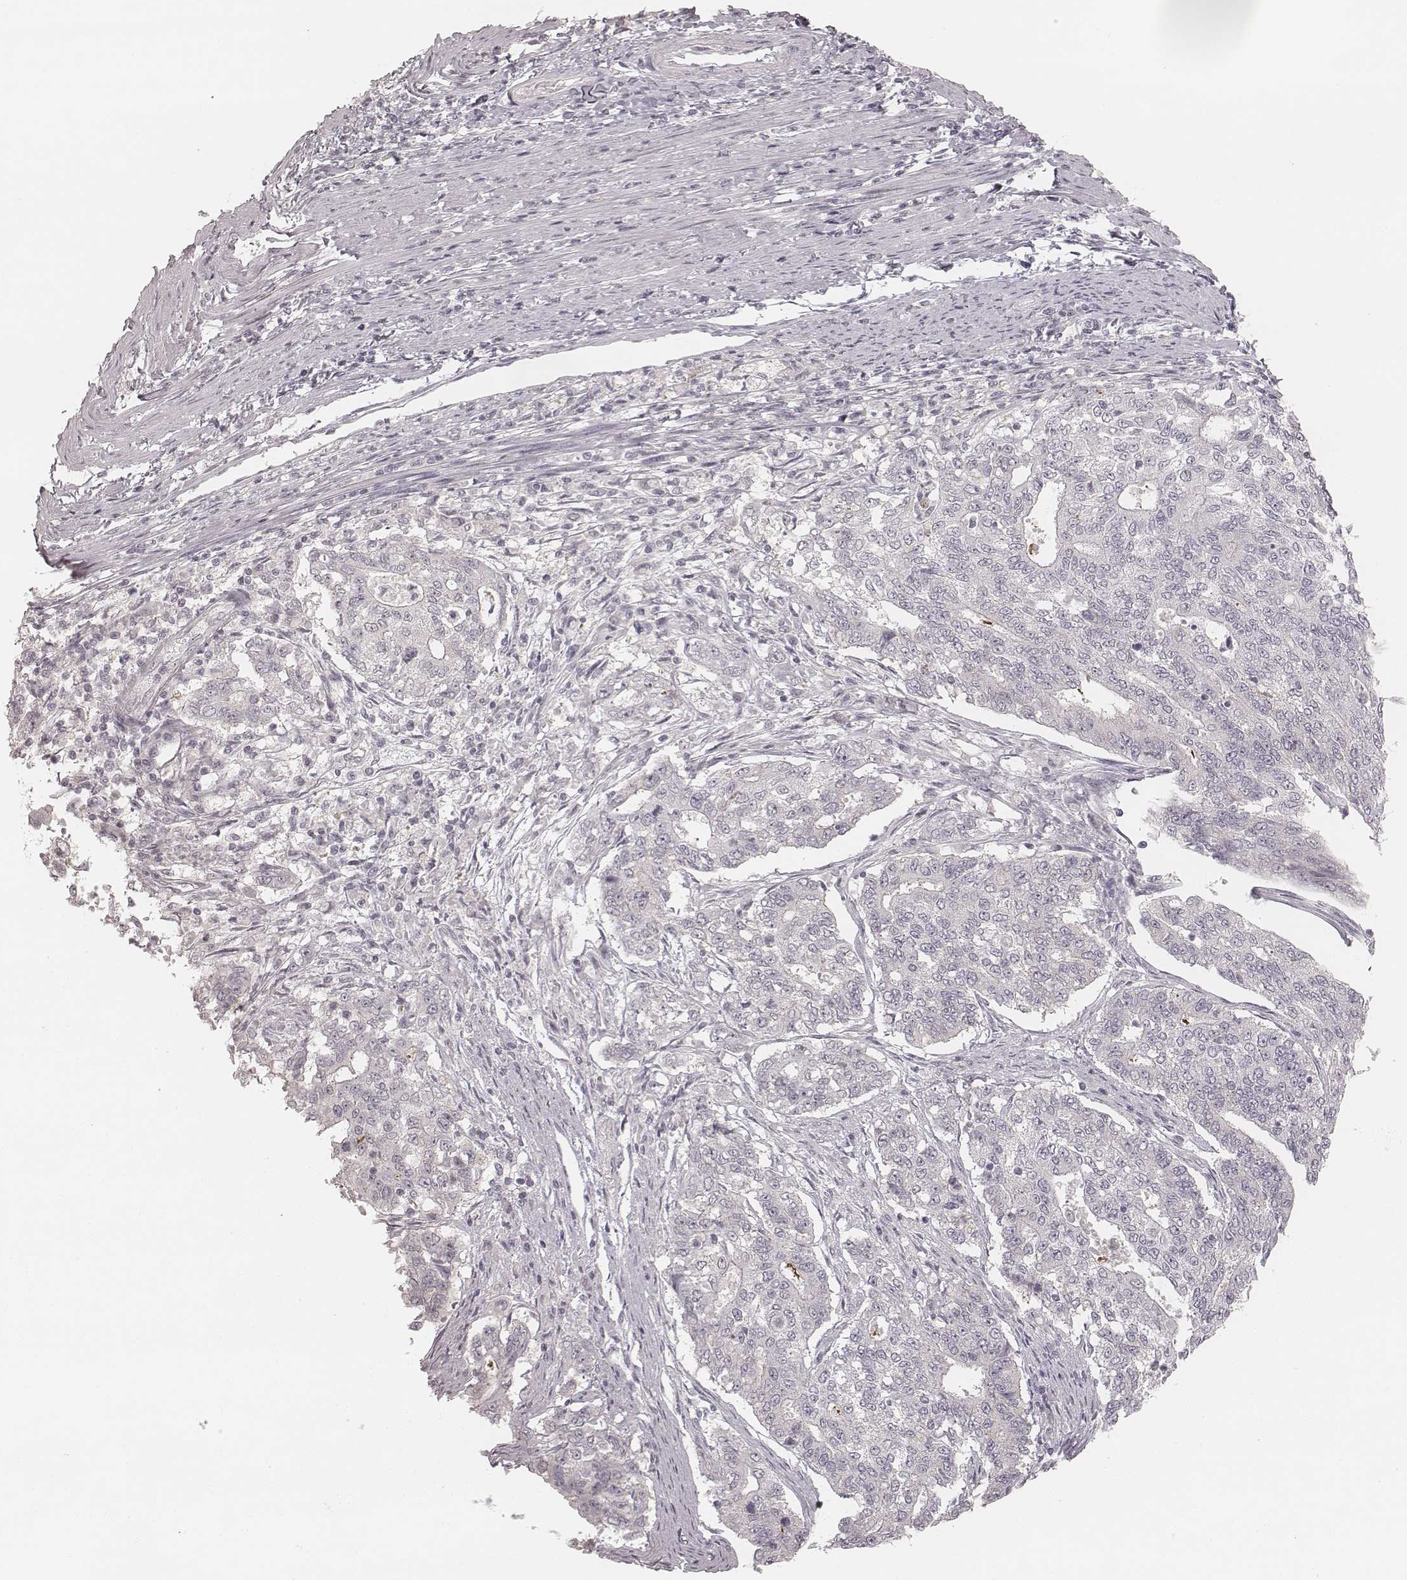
{"staining": {"intensity": "negative", "quantity": "none", "location": "none"}, "tissue": "endometrial cancer", "cell_type": "Tumor cells", "image_type": "cancer", "snomed": [{"axis": "morphology", "description": "Adenocarcinoma, NOS"}, {"axis": "topography", "description": "Uterus"}], "caption": "High power microscopy image of an immunohistochemistry (IHC) photomicrograph of endometrial cancer (adenocarcinoma), revealing no significant expression in tumor cells. Brightfield microscopy of immunohistochemistry (IHC) stained with DAB (3,3'-diaminobenzidine) (brown) and hematoxylin (blue), captured at high magnification.", "gene": "ACACB", "patient": {"sex": "female", "age": 59}}